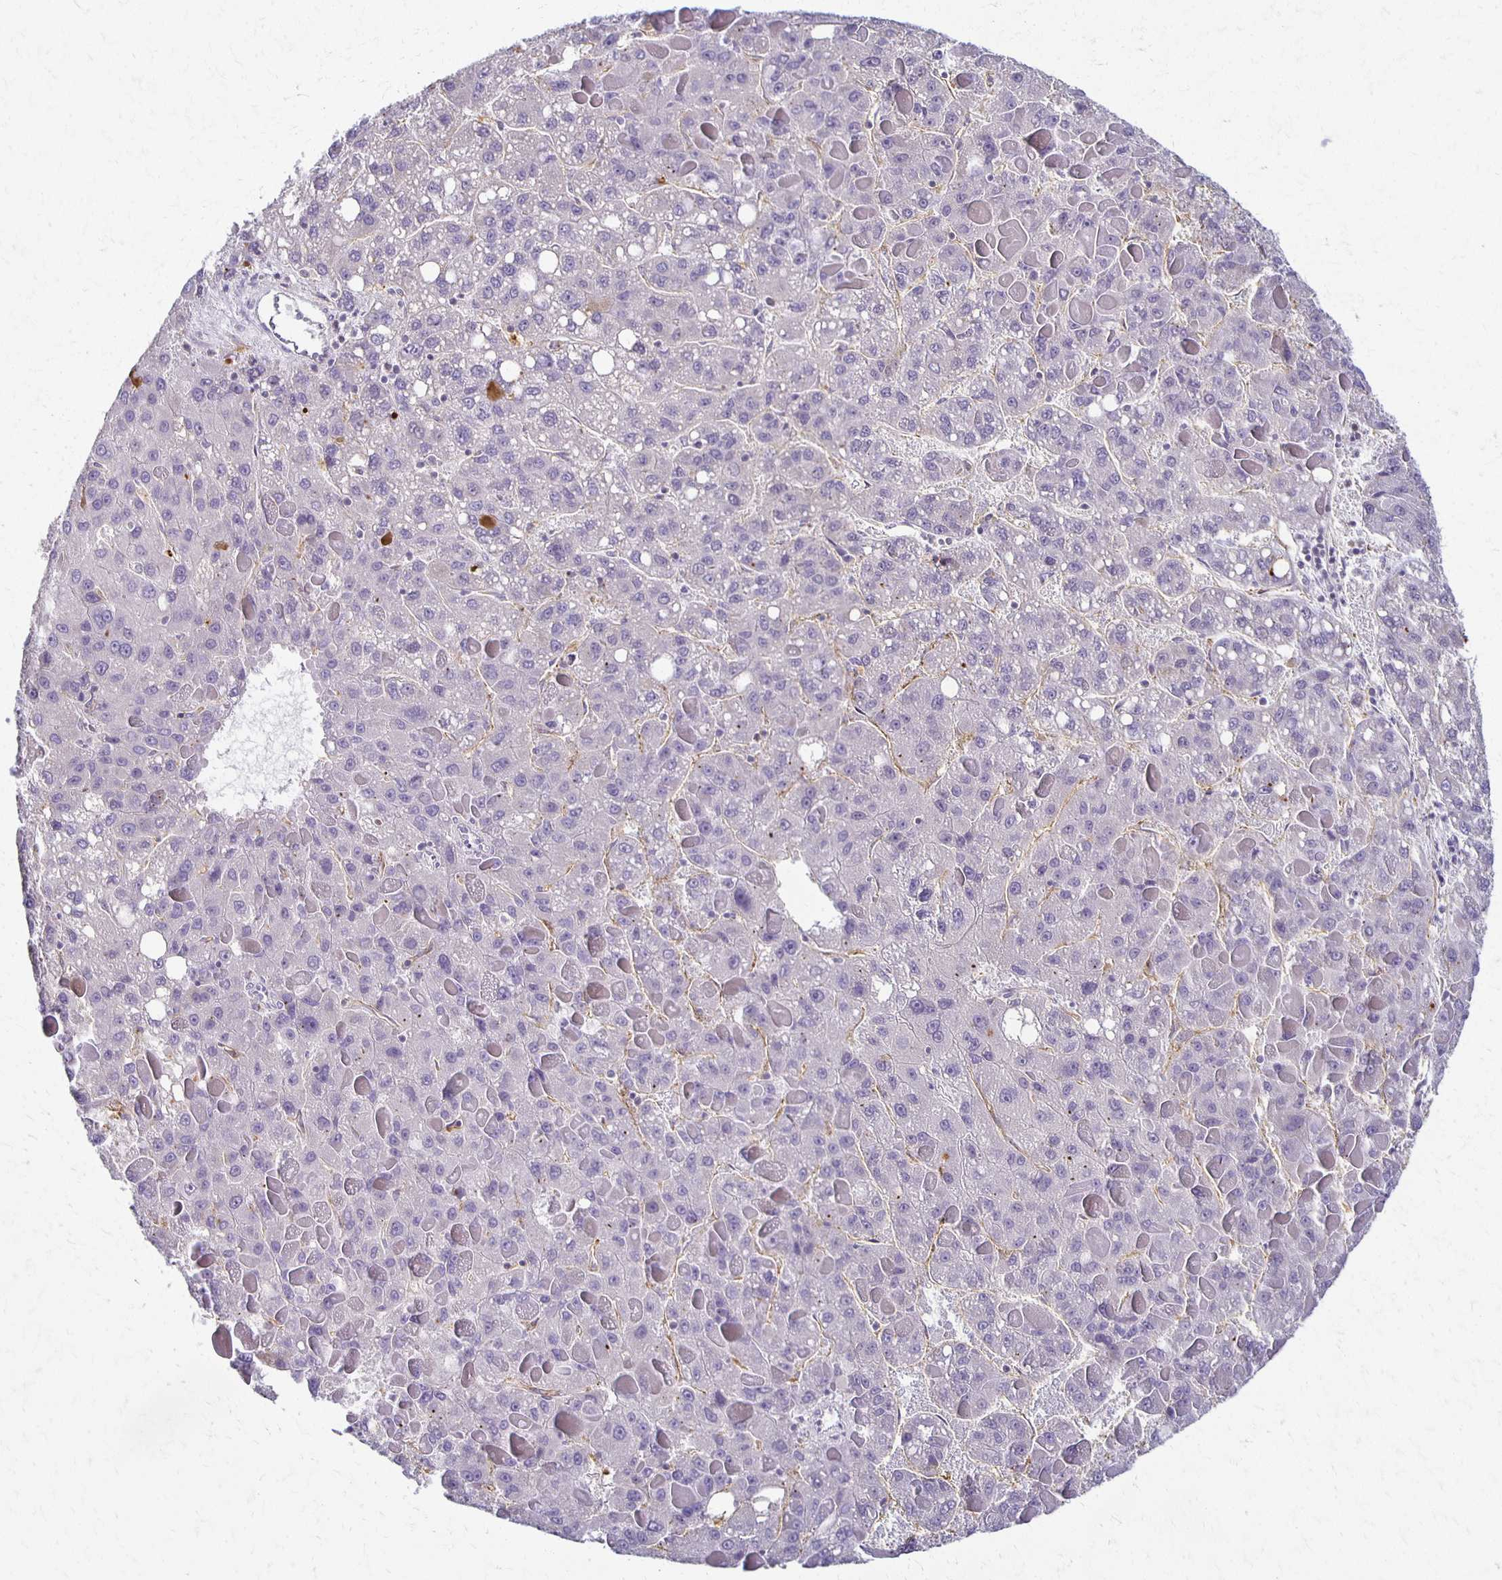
{"staining": {"intensity": "negative", "quantity": "none", "location": "none"}, "tissue": "liver cancer", "cell_type": "Tumor cells", "image_type": "cancer", "snomed": [{"axis": "morphology", "description": "Carcinoma, Hepatocellular, NOS"}, {"axis": "topography", "description": "Liver"}], "caption": "DAB (3,3'-diaminobenzidine) immunohistochemical staining of human liver cancer (hepatocellular carcinoma) displays no significant staining in tumor cells. (Stains: DAB immunohistochemistry (IHC) with hematoxylin counter stain, Microscopy: brightfield microscopy at high magnification).", "gene": "GPX4", "patient": {"sex": "female", "age": 82}}